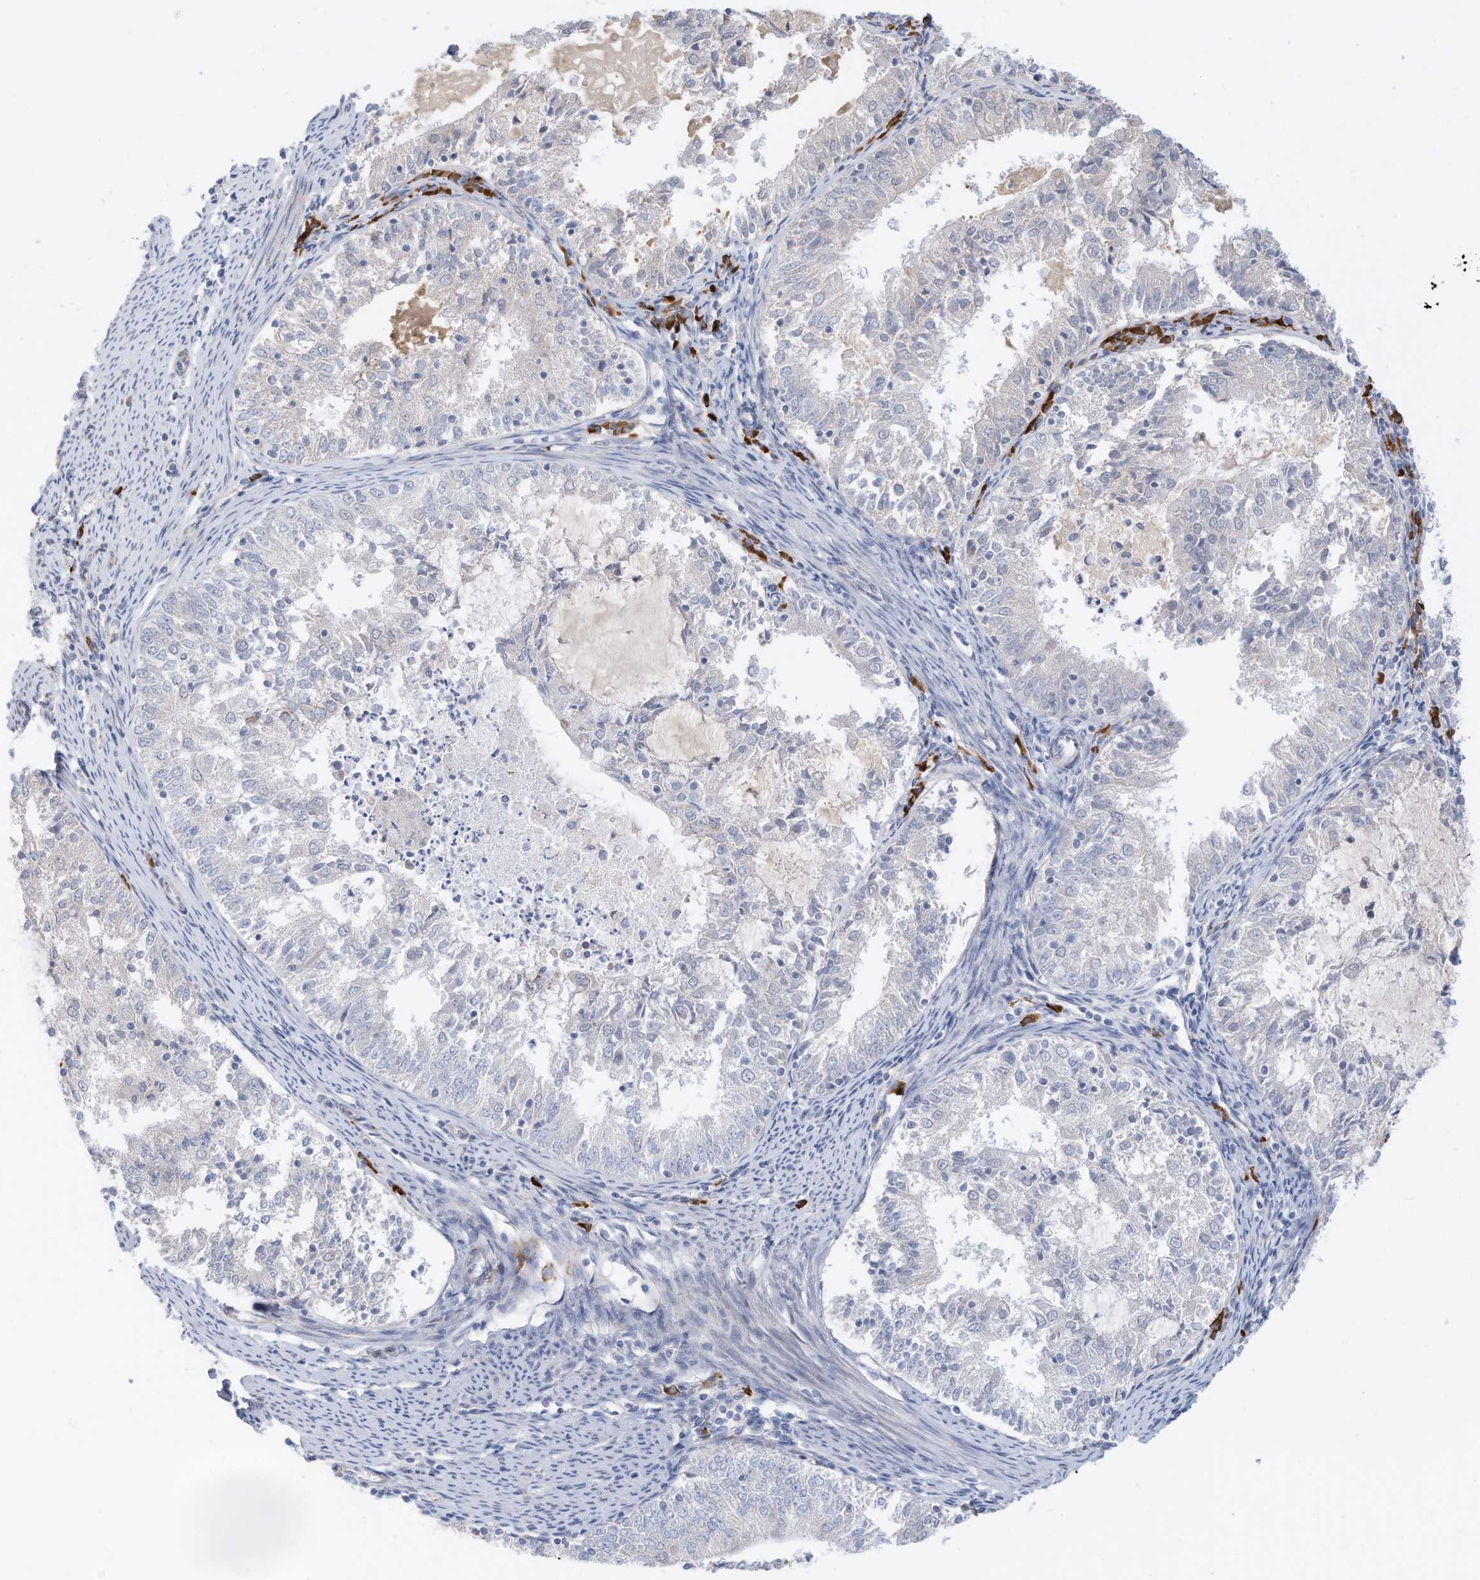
{"staining": {"intensity": "negative", "quantity": "none", "location": "none"}, "tissue": "endometrial cancer", "cell_type": "Tumor cells", "image_type": "cancer", "snomed": [{"axis": "morphology", "description": "Adenocarcinoma, NOS"}, {"axis": "topography", "description": "Endometrium"}], "caption": "This is an immunohistochemistry histopathology image of endometrial cancer. There is no positivity in tumor cells.", "gene": "ZNF292", "patient": {"sex": "female", "age": 57}}